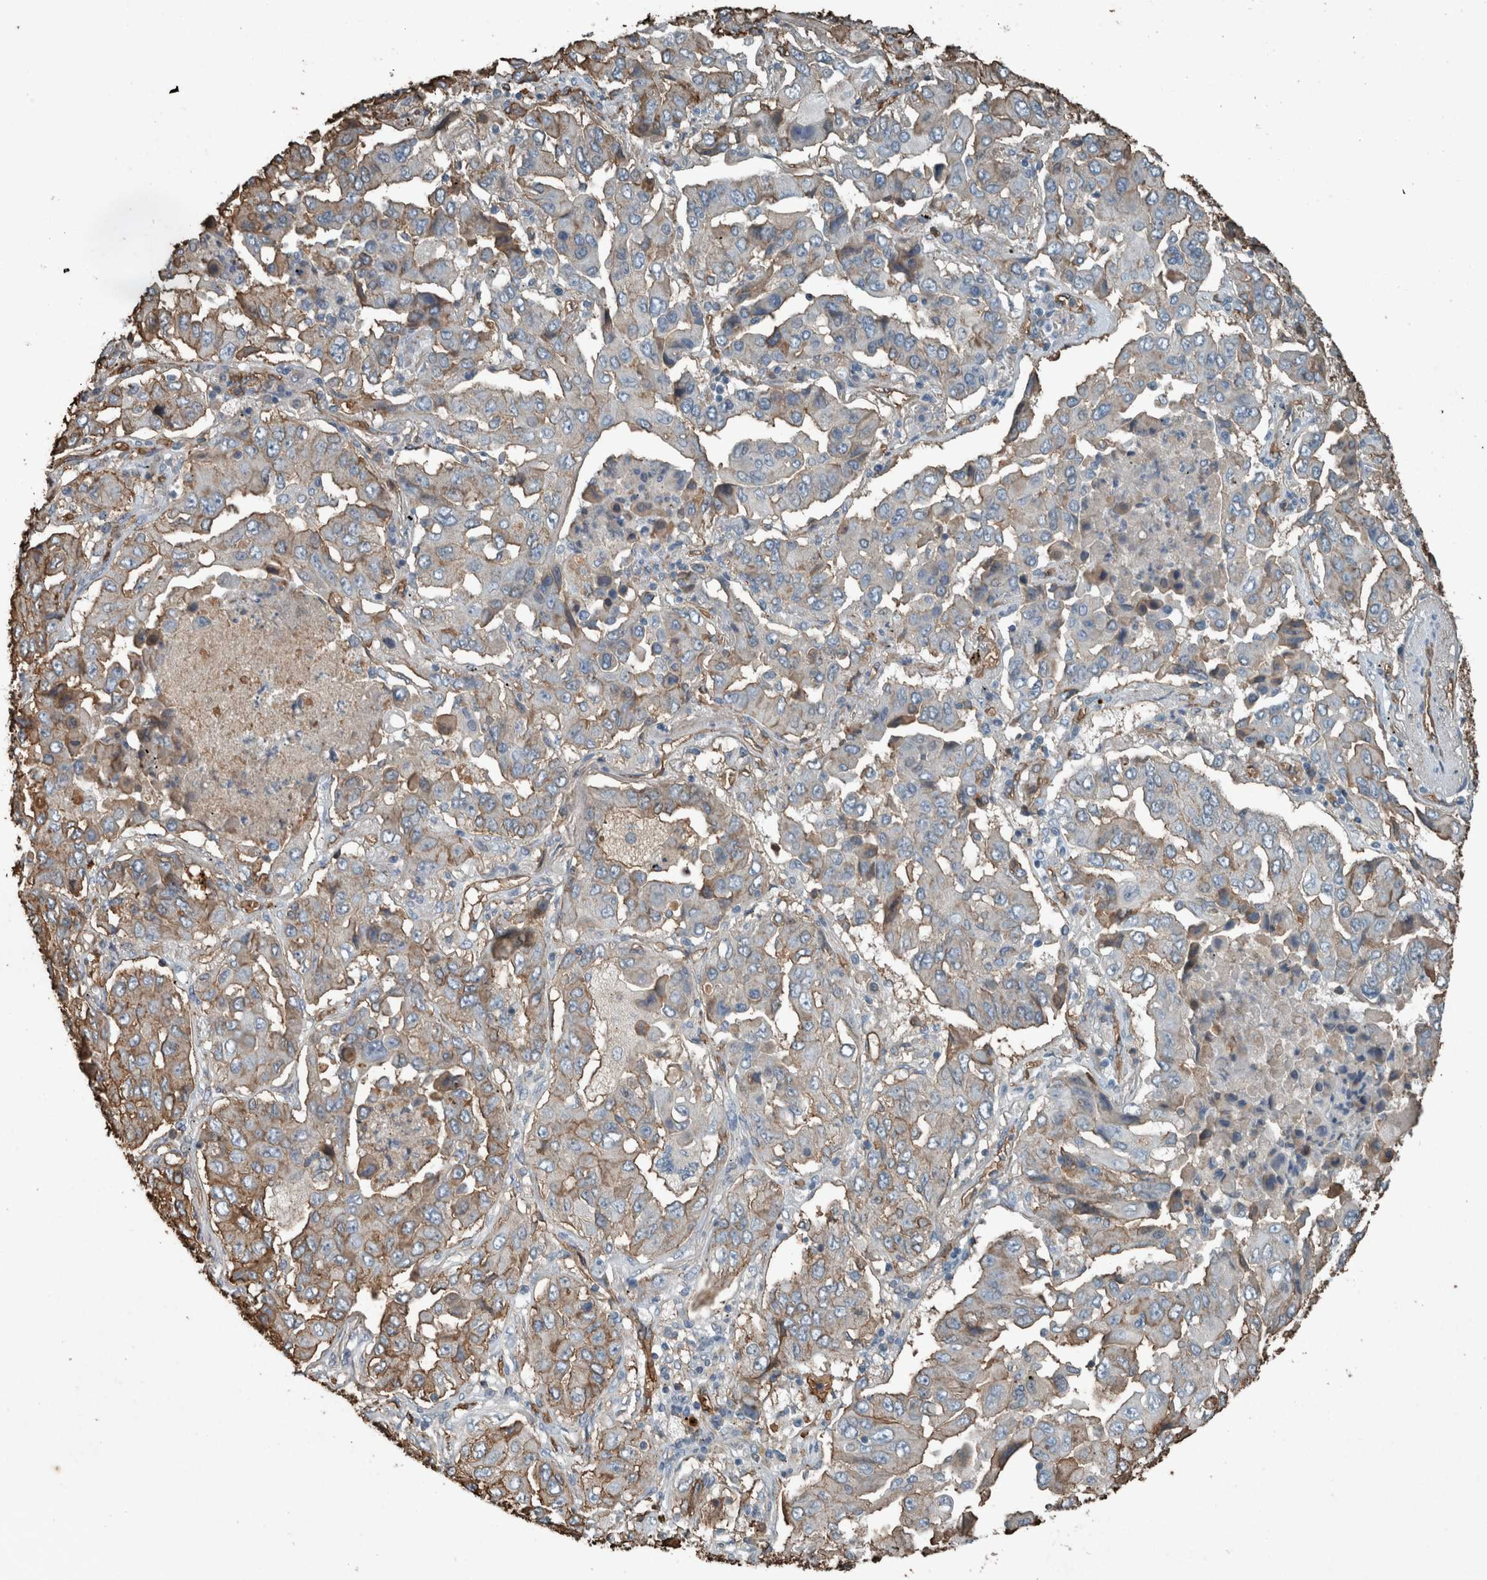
{"staining": {"intensity": "weak", "quantity": "25%-75%", "location": "cytoplasmic/membranous"}, "tissue": "lung cancer", "cell_type": "Tumor cells", "image_type": "cancer", "snomed": [{"axis": "morphology", "description": "Adenocarcinoma, NOS"}, {"axis": "topography", "description": "Lung"}], "caption": "Human lung cancer stained with a protein marker shows weak staining in tumor cells.", "gene": "LBP", "patient": {"sex": "female", "age": 65}}